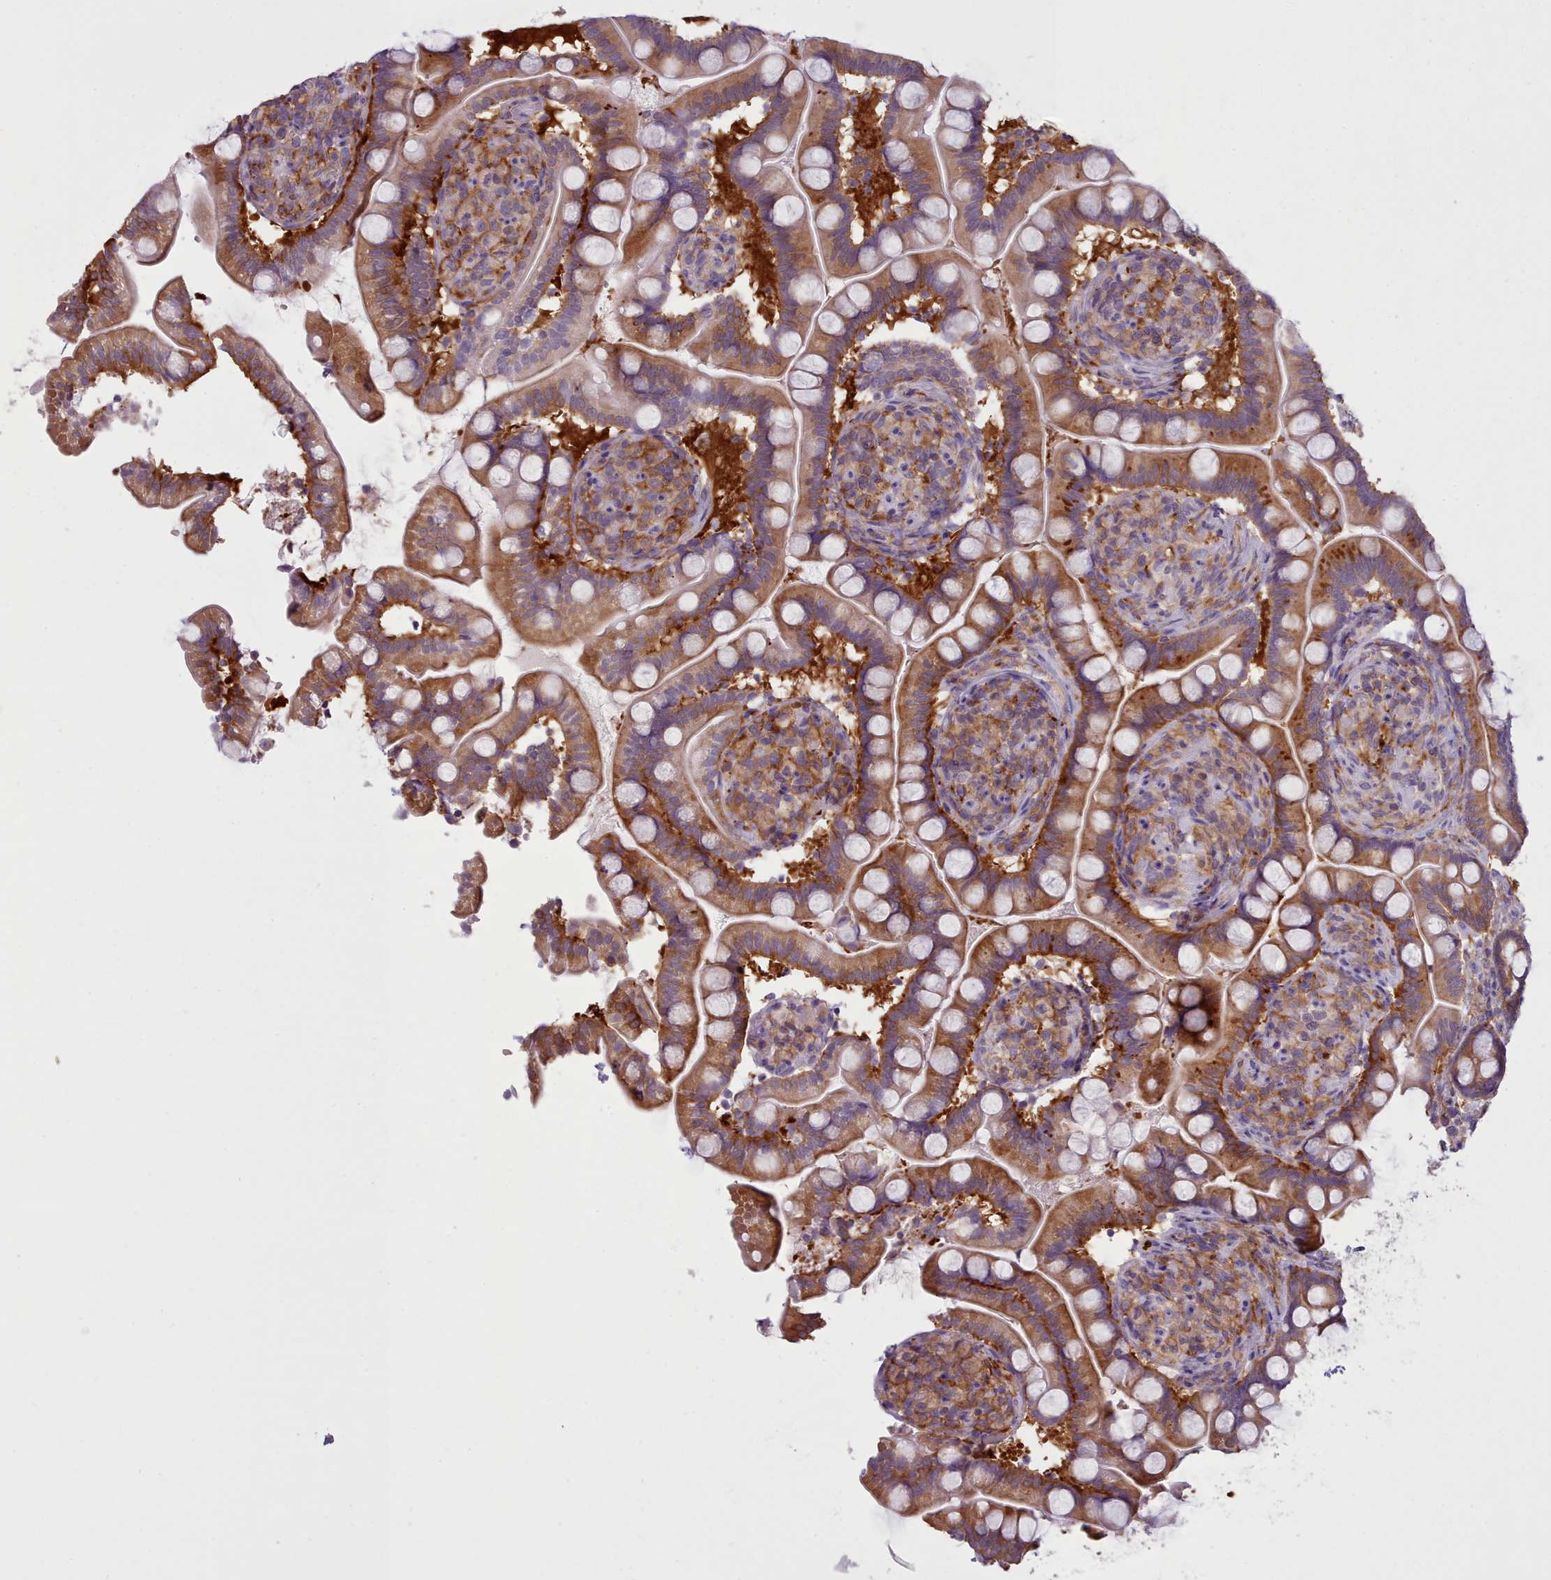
{"staining": {"intensity": "moderate", "quantity": ">75%", "location": "cytoplasmic/membranous"}, "tissue": "small intestine", "cell_type": "Glandular cells", "image_type": "normal", "snomed": [{"axis": "morphology", "description": "Normal tissue, NOS"}, {"axis": "topography", "description": "Small intestine"}], "caption": "Immunohistochemistry histopathology image of unremarkable small intestine: human small intestine stained using immunohistochemistry (IHC) reveals medium levels of moderate protein expression localized specifically in the cytoplasmic/membranous of glandular cells, appearing as a cytoplasmic/membranous brown color.", "gene": "NDST2", "patient": {"sex": "female", "age": 64}}